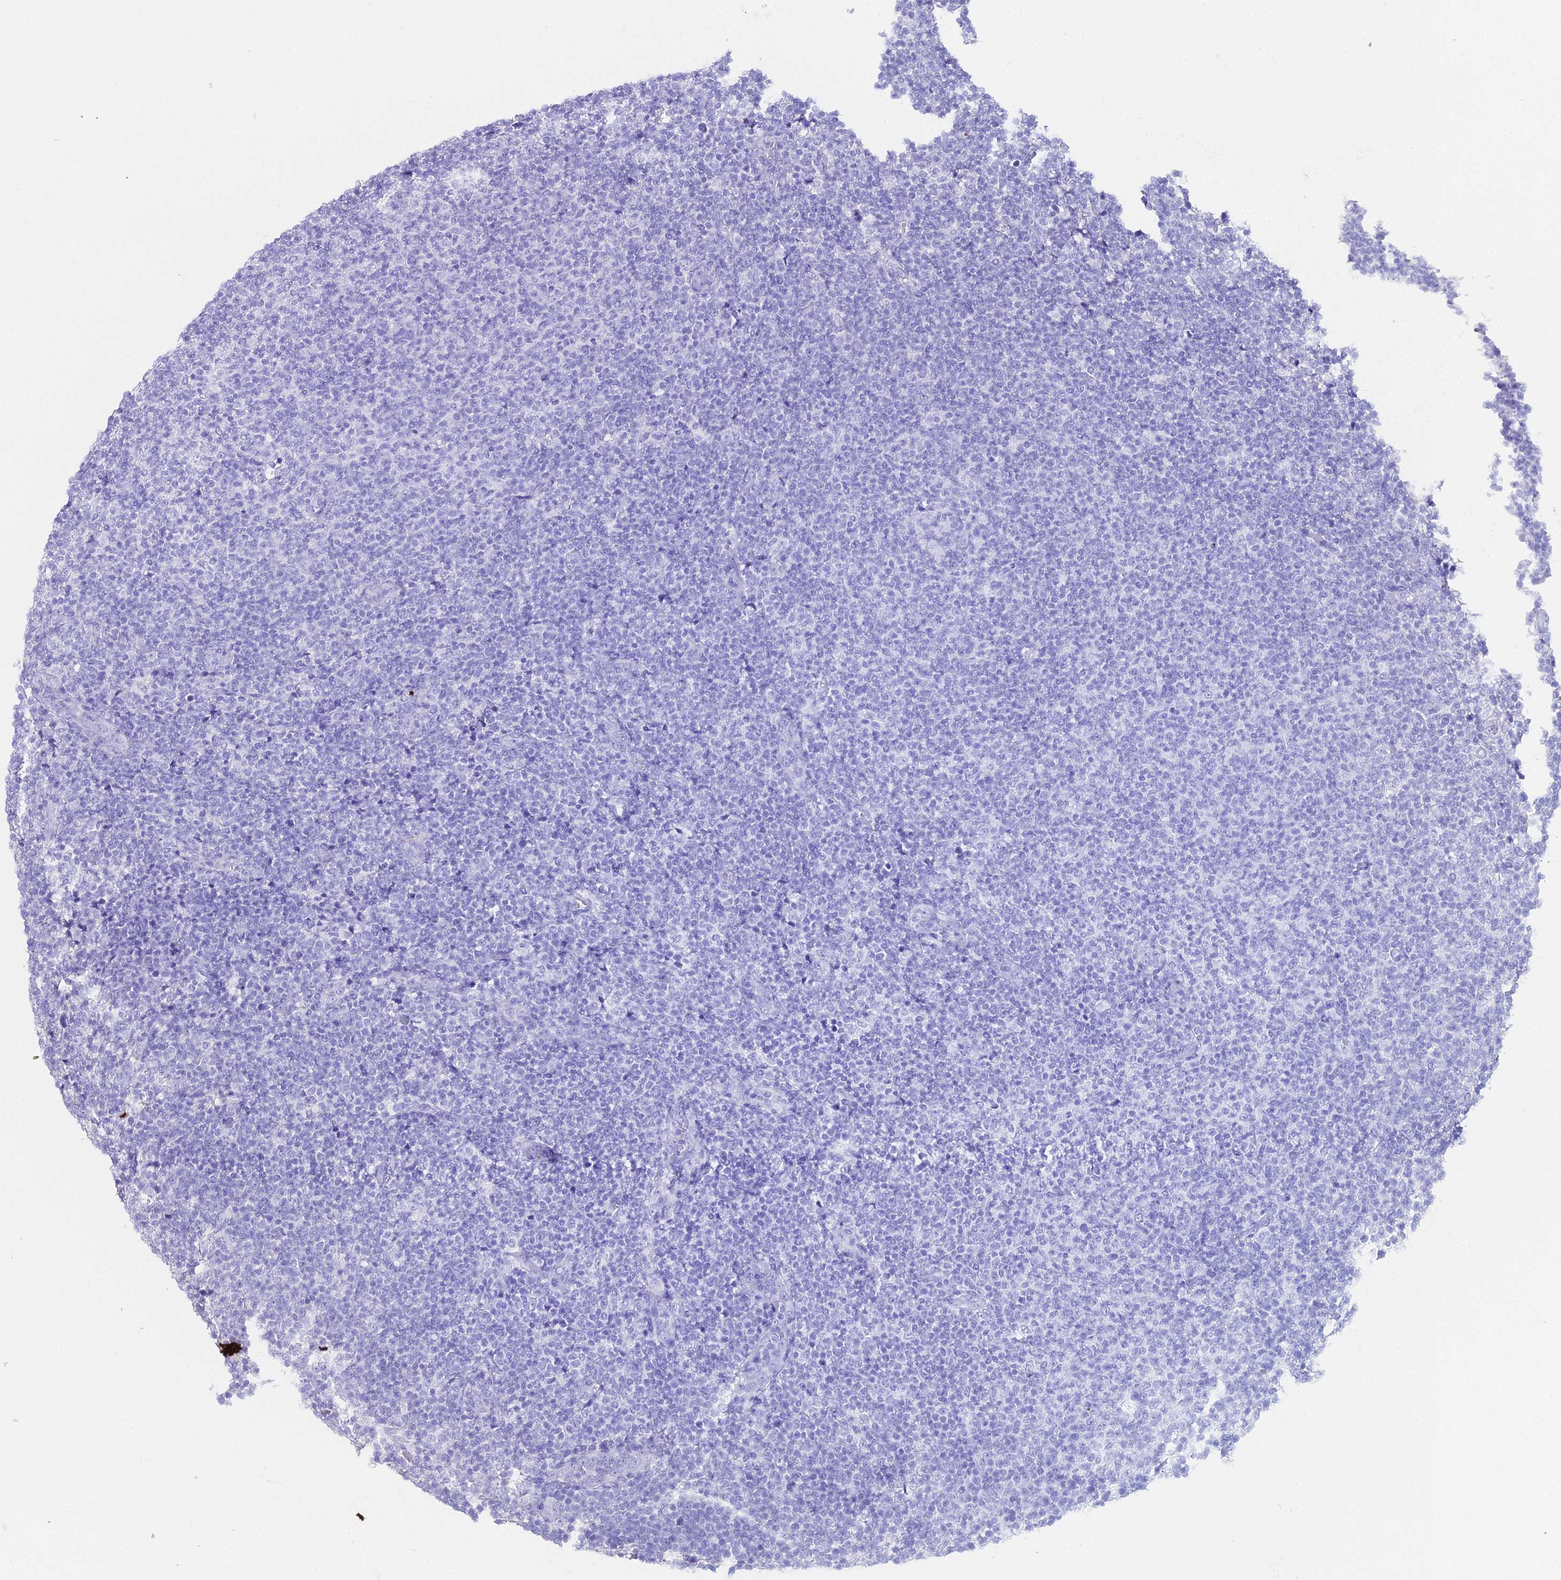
{"staining": {"intensity": "negative", "quantity": "none", "location": "none"}, "tissue": "lymphoma", "cell_type": "Tumor cells", "image_type": "cancer", "snomed": [{"axis": "morphology", "description": "Malignant lymphoma, non-Hodgkin's type, Low grade"}, {"axis": "topography", "description": "Lymph node"}], "caption": "Immunohistochemistry histopathology image of human low-grade malignant lymphoma, non-Hodgkin's type stained for a protein (brown), which reveals no expression in tumor cells. Nuclei are stained in blue.", "gene": "METTL13", "patient": {"sex": "male", "age": 66}}